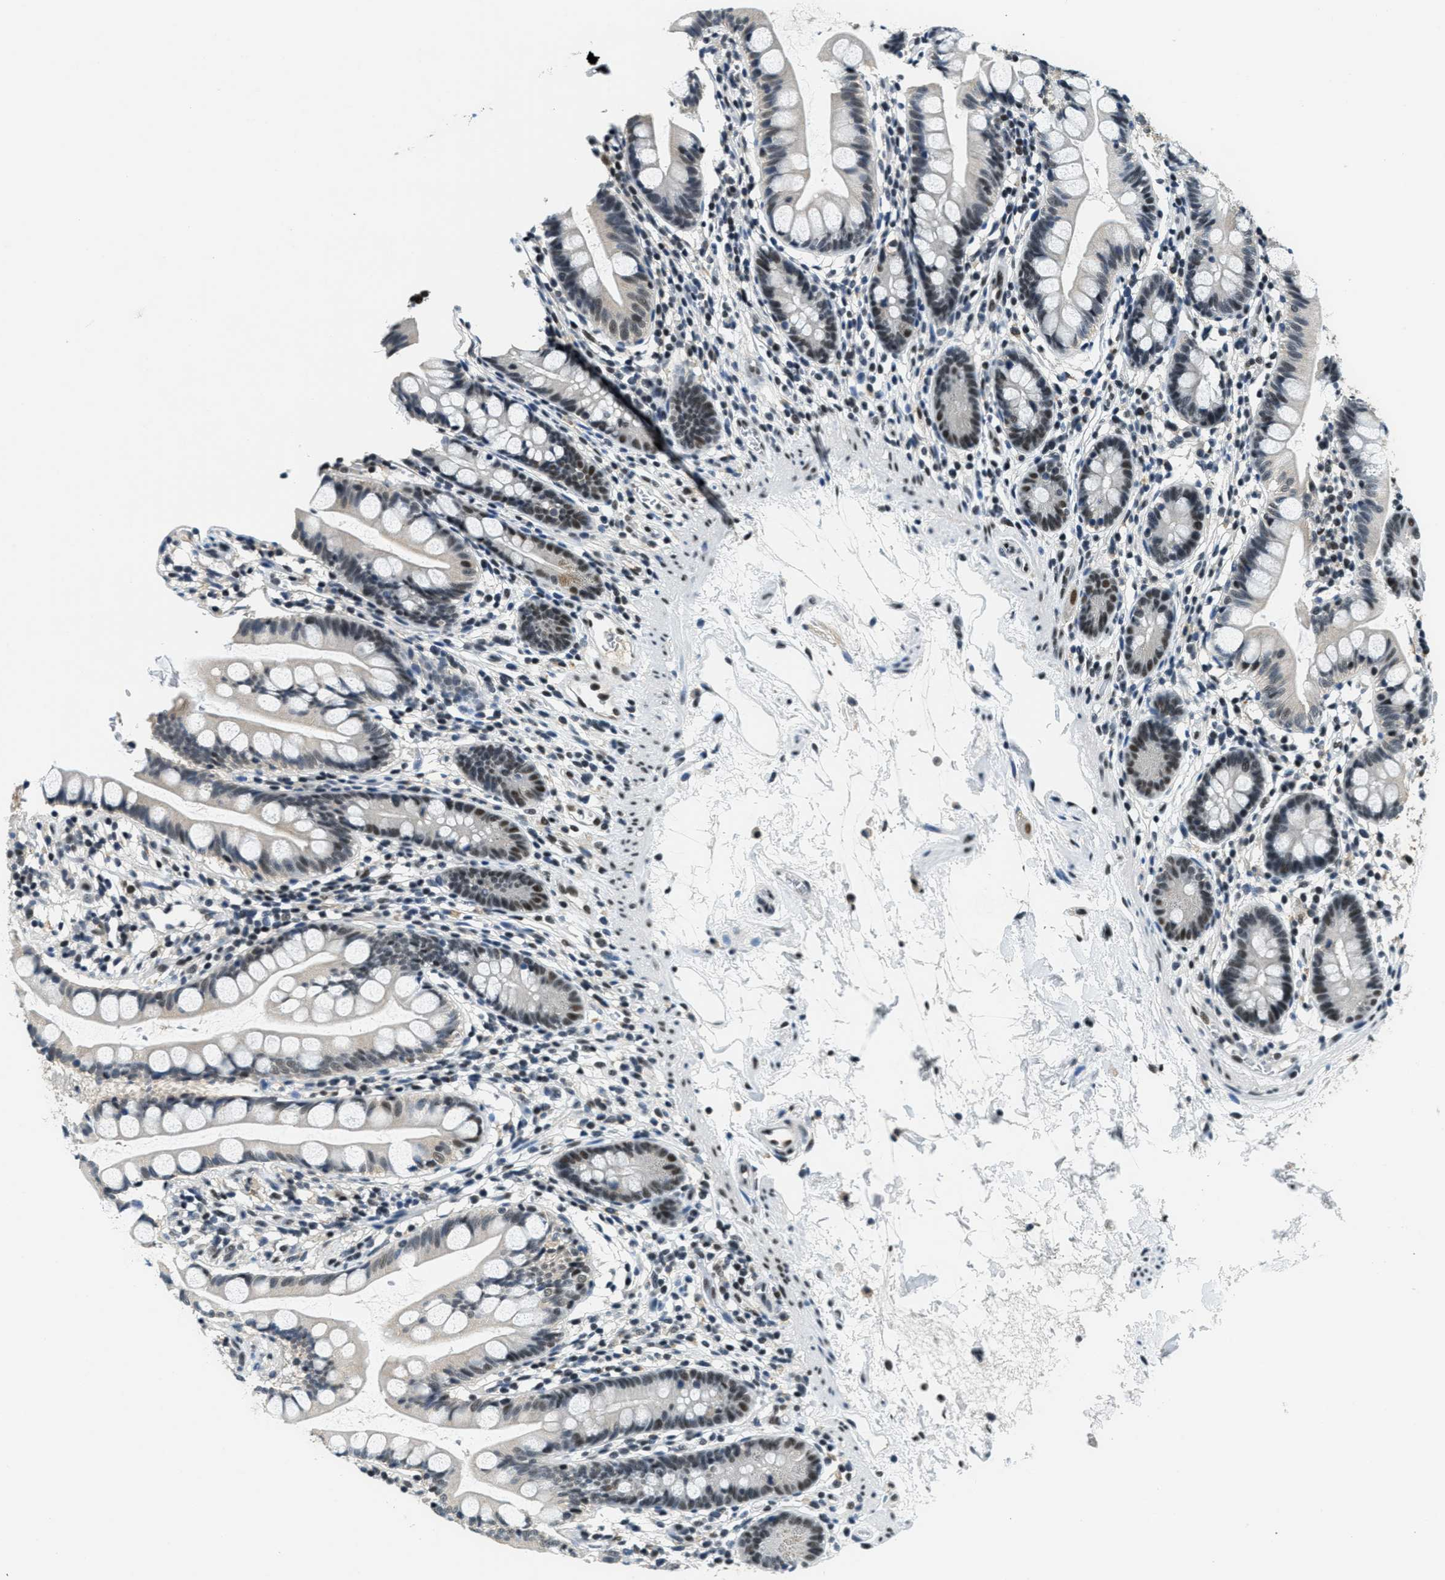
{"staining": {"intensity": "moderate", "quantity": "25%-75%", "location": "nuclear"}, "tissue": "small intestine", "cell_type": "Glandular cells", "image_type": "normal", "snomed": [{"axis": "morphology", "description": "Normal tissue, NOS"}, {"axis": "topography", "description": "Small intestine"}], "caption": "Moderate nuclear protein positivity is appreciated in about 25%-75% of glandular cells in small intestine.", "gene": "SSB", "patient": {"sex": "female", "age": 84}}